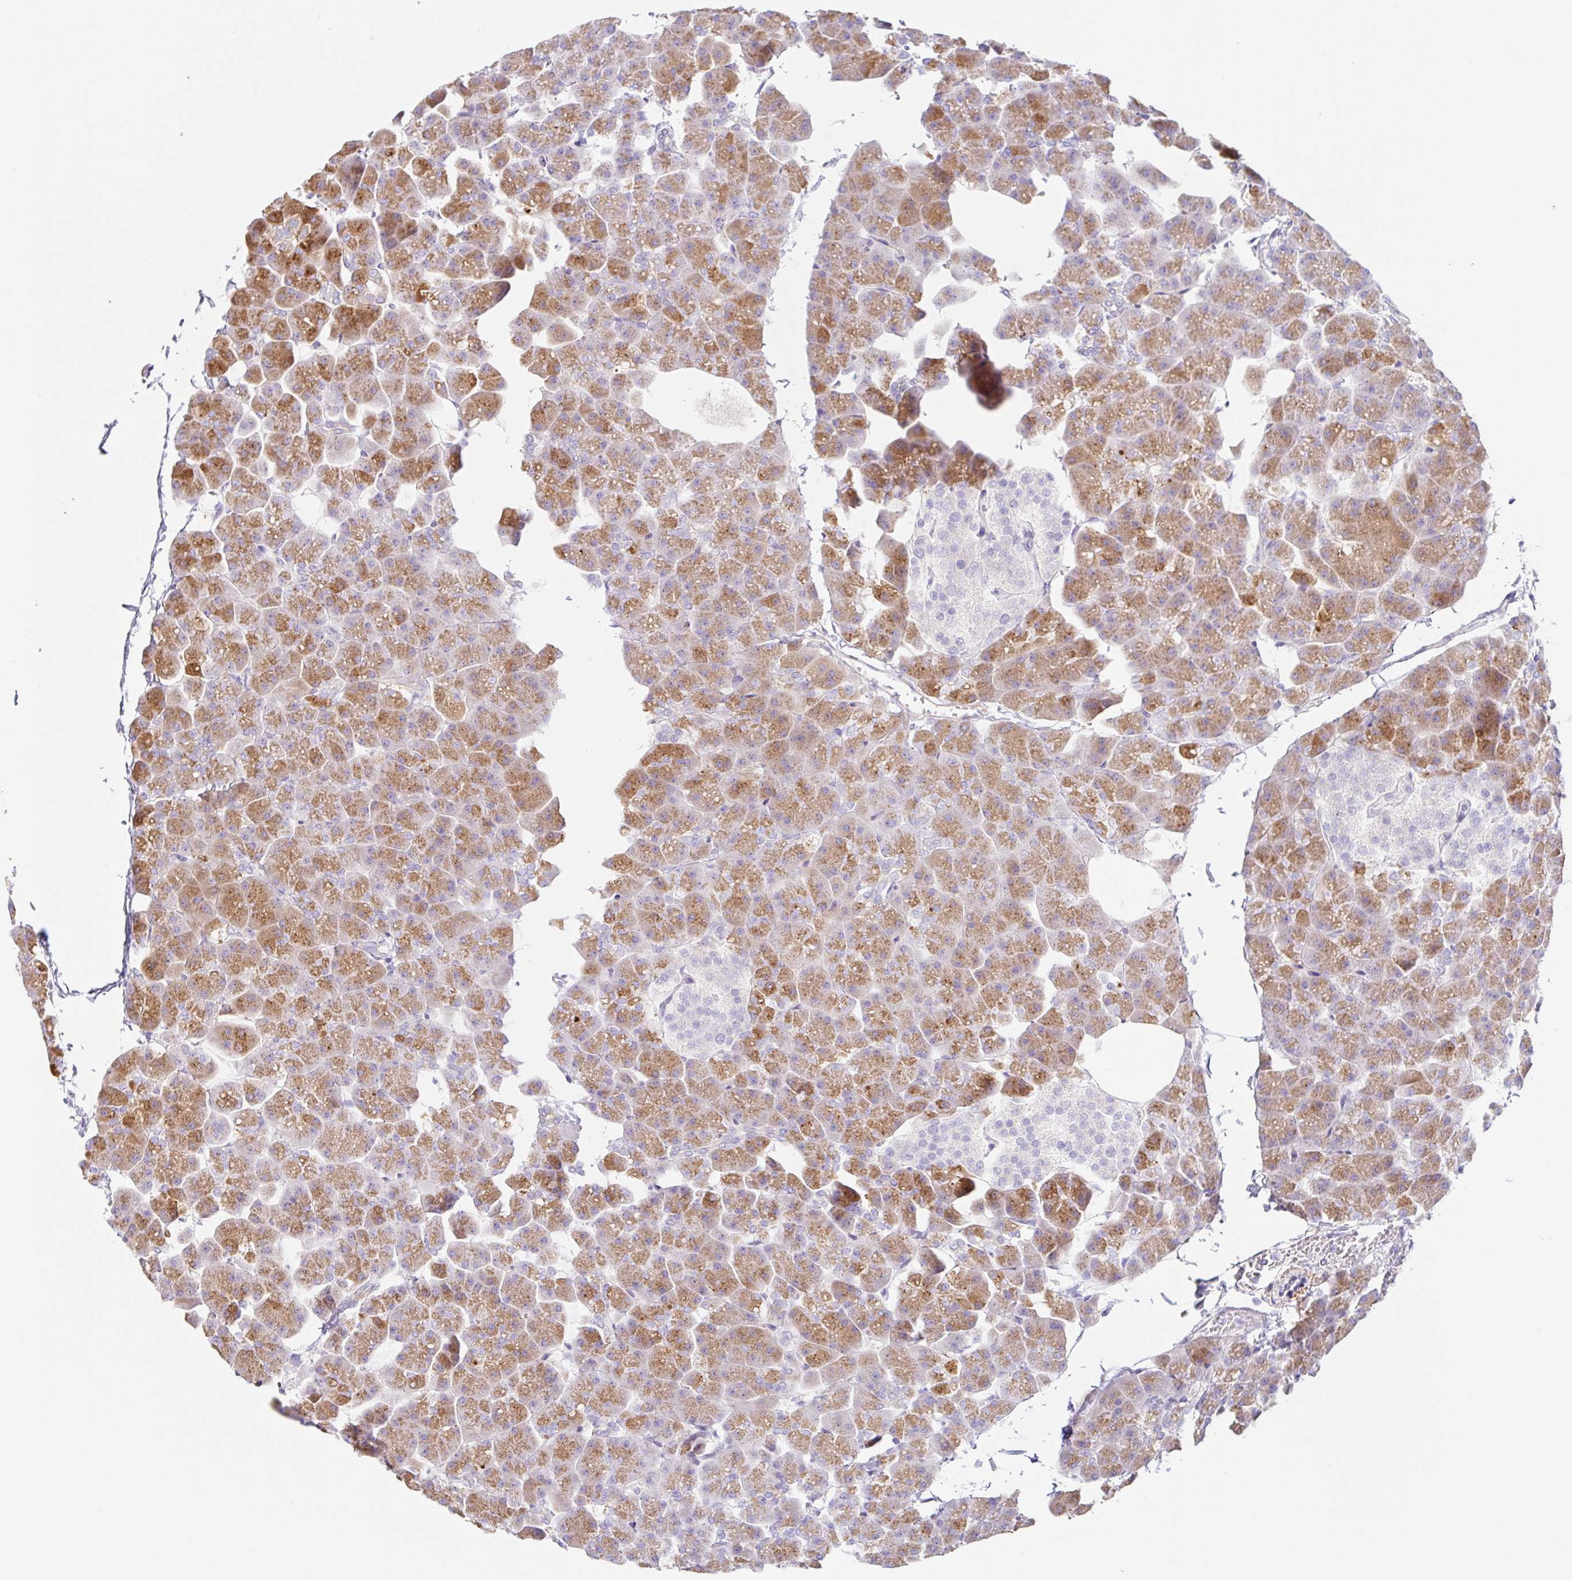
{"staining": {"intensity": "moderate", "quantity": "25%-75%", "location": "cytoplasmic/membranous"}, "tissue": "pancreas", "cell_type": "Exocrine glandular cells", "image_type": "normal", "snomed": [{"axis": "morphology", "description": "Normal tissue, NOS"}, {"axis": "topography", "description": "Pancreas"}], "caption": "A histopathology image of human pancreas stained for a protein shows moderate cytoplasmic/membranous brown staining in exocrine glandular cells. (brown staining indicates protein expression, while blue staining denotes nuclei).", "gene": "DCAF17", "patient": {"sex": "male", "age": 35}}